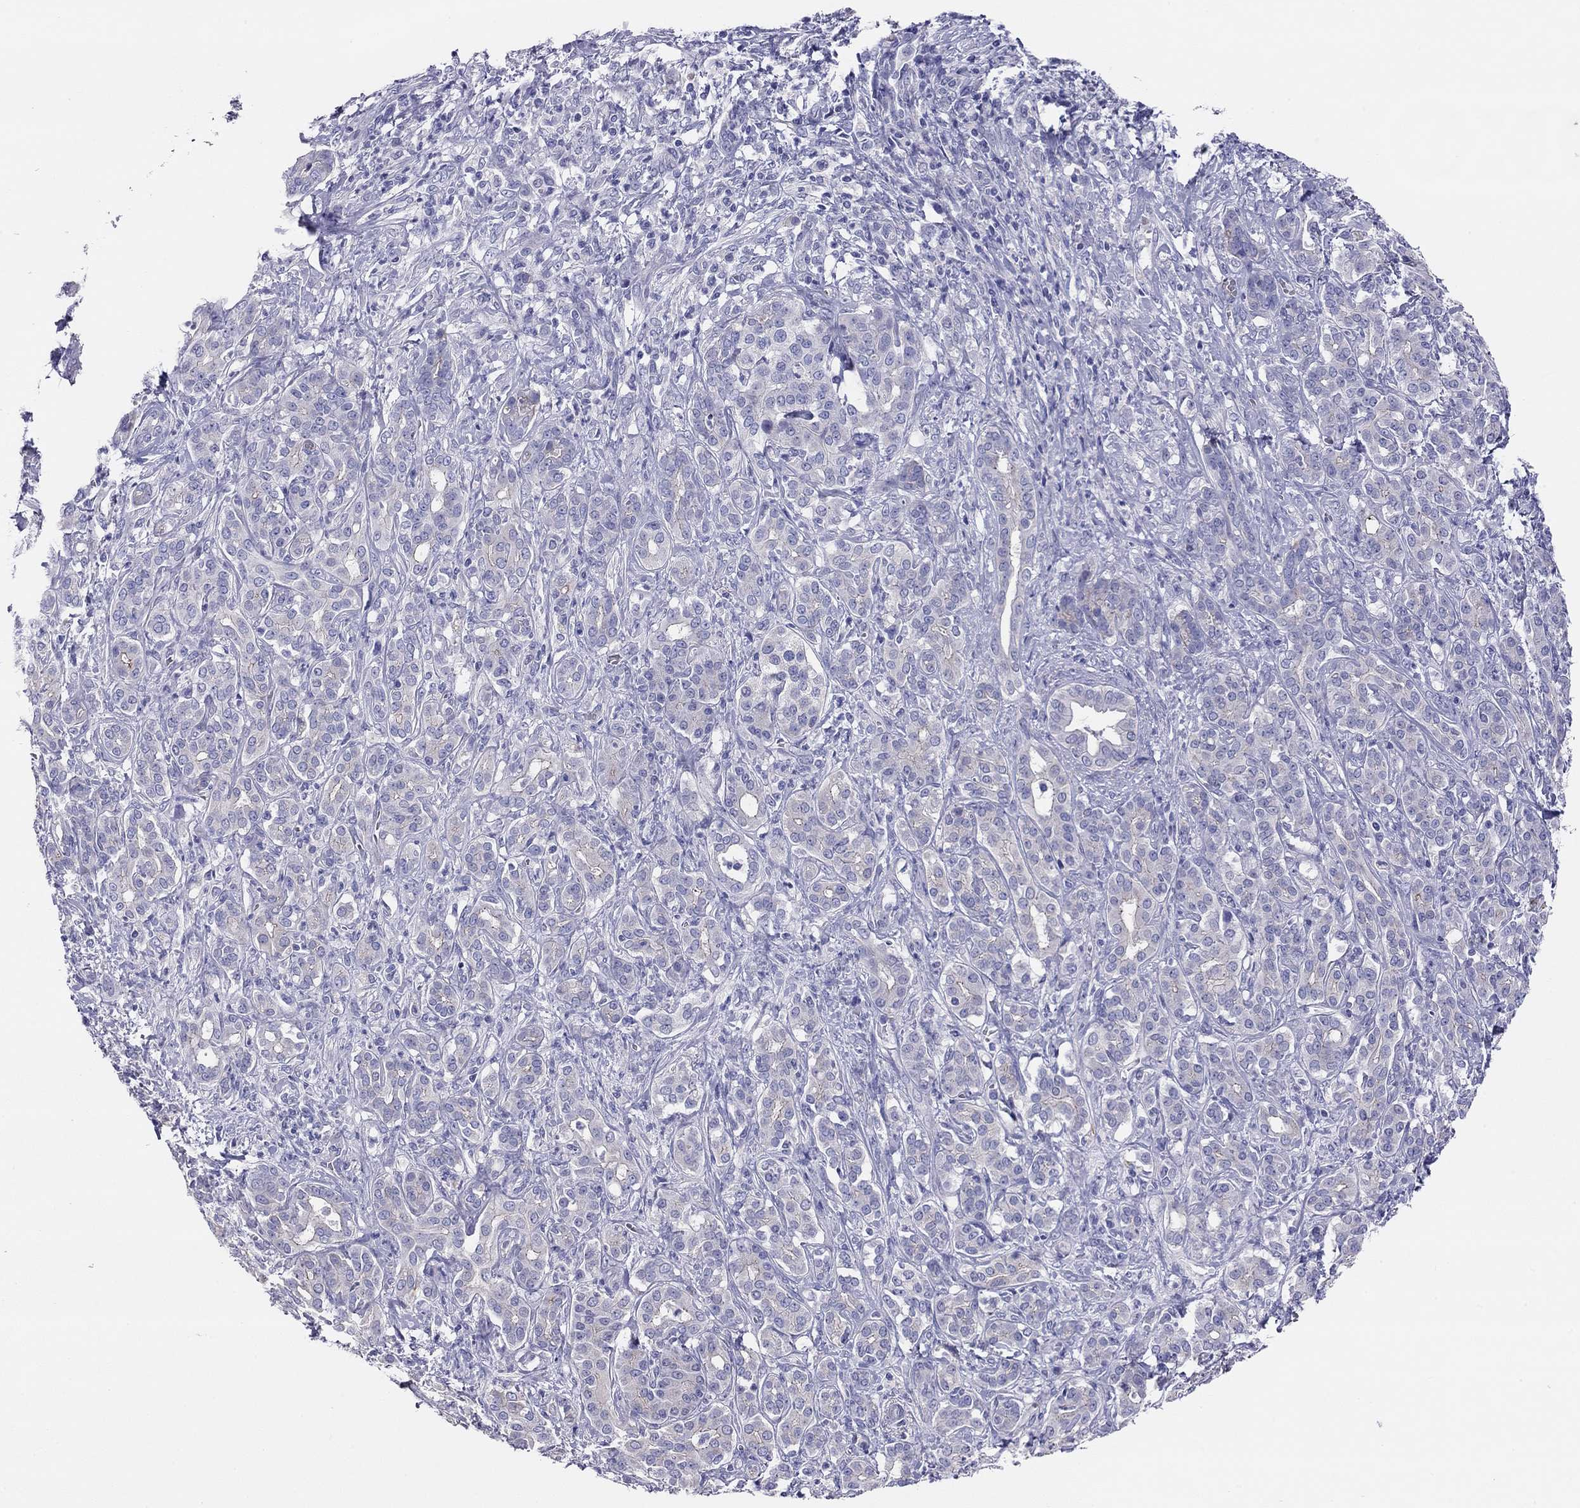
{"staining": {"intensity": "moderate", "quantity": "<25%", "location": "cytoplasmic/membranous"}, "tissue": "pancreatic cancer", "cell_type": "Tumor cells", "image_type": "cancer", "snomed": [{"axis": "morphology", "description": "Normal tissue, NOS"}, {"axis": "morphology", "description": "Inflammation, NOS"}, {"axis": "morphology", "description": "Adenocarcinoma, NOS"}, {"axis": "topography", "description": "Pancreas"}], "caption": "Protein staining shows moderate cytoplasmic/membranous expression in approximately <25% of tumor cells in pancreatic cancer (adenocarcinoma). The protein of interest is stained brown, and the nuclei are stained in blue (DAB (3,3'-diaminobenzidine) IHC with brightfield microscopy, high magnification).", "gene": "MGAT4C", "patient": {"sex": "male", "age": 57}}